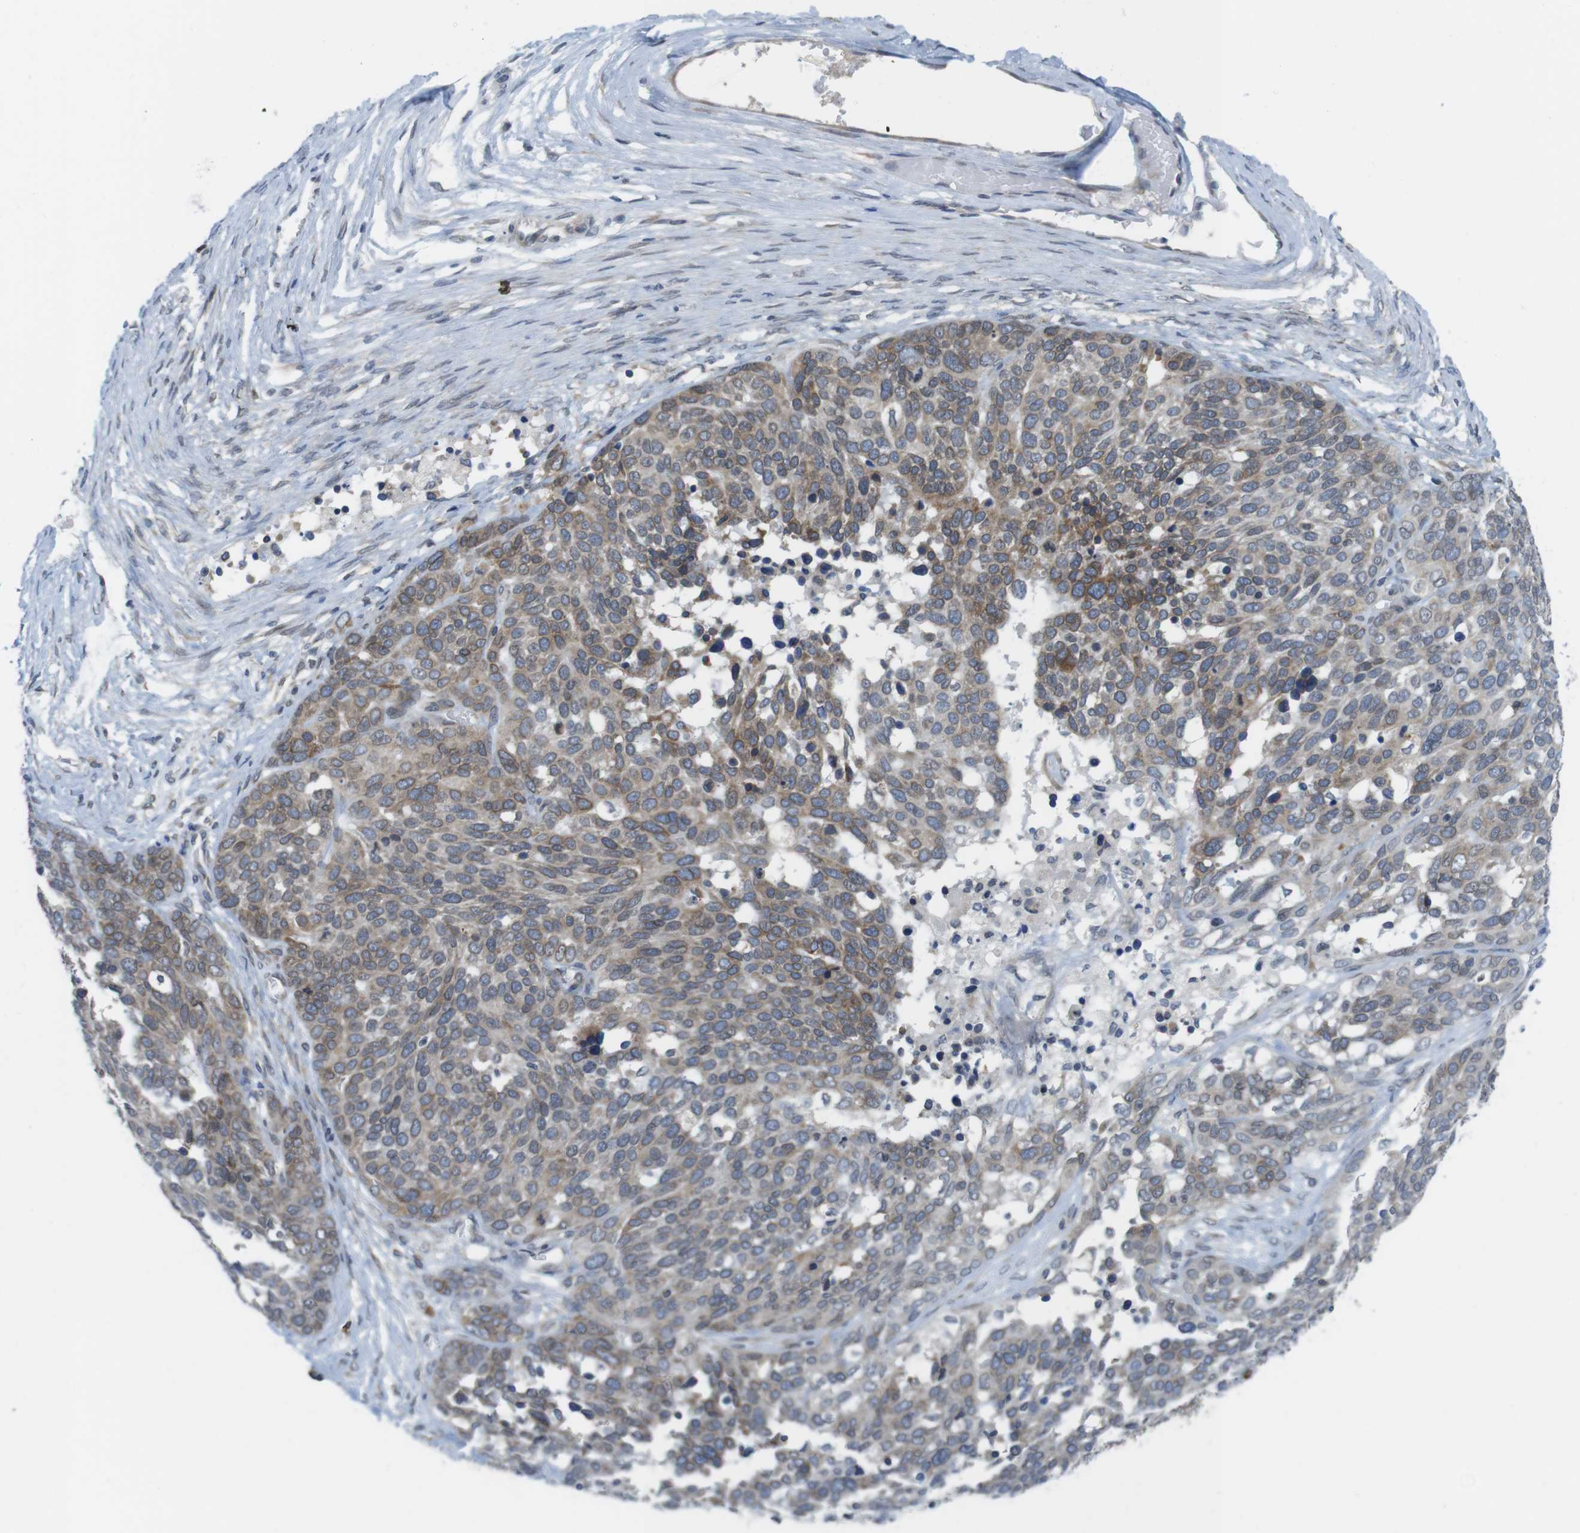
{"staining": {"intensity": "weak", "quantity": "25%-75%", "location": "cytoplasmic/membranous"}, "tissue": "ovarian cancer", "cell_type": "Tumor cells", "image_type": "cancer", "snomed": [{"axis": "morphology", "description": "Cystadenocarcinoma, serous, NOS"}, {"axis": "topography", "description": "Ovary"}], "caption": "Ovarian cancer stained for a protein (brown) reveals weak cytoplasmic/membranous positive staining in approximately 25%-75% of tumor cells.", "gene": "ERGIC3", "patient": {"sex": "female", "age": 44}}